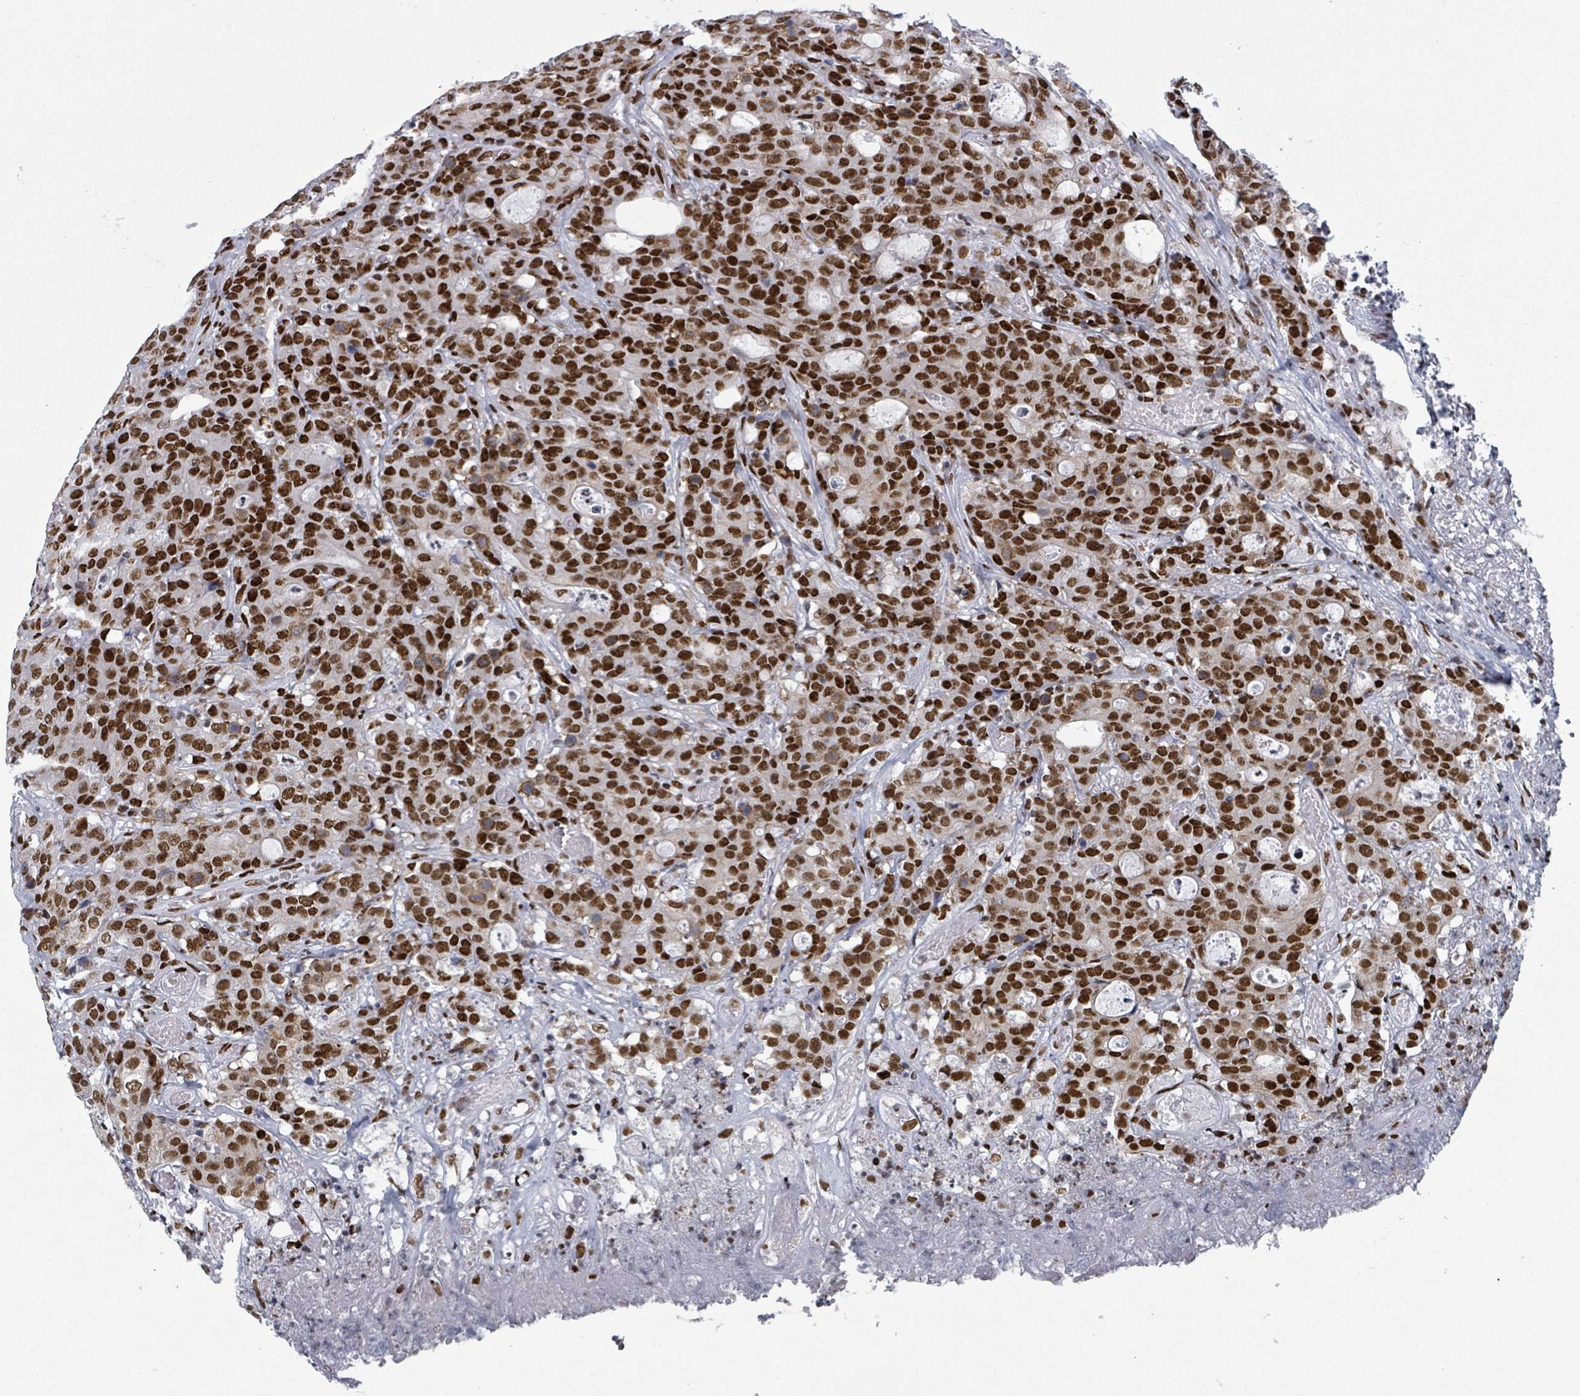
{"staining": {"intensity": "strong", "quantity": ">75%", "location": "nuclear"}, "tissue": "colorectal cancer", "cell_type": "Tumor cells", "image_type": "cancer", "snomed": [{"axis": "morphology", "description": "Adenocarcinoma, NOS"}, {"axis": "topography", "description": "Colon"}], "caption": "Brown immunohistochemical staining in colorectal cancer (adenocarcinoma) reveals strong nuclear staining in about >75% of tumor cells.", "gene": "DHX16", "patient": {"sex": "male", "age": 83}}